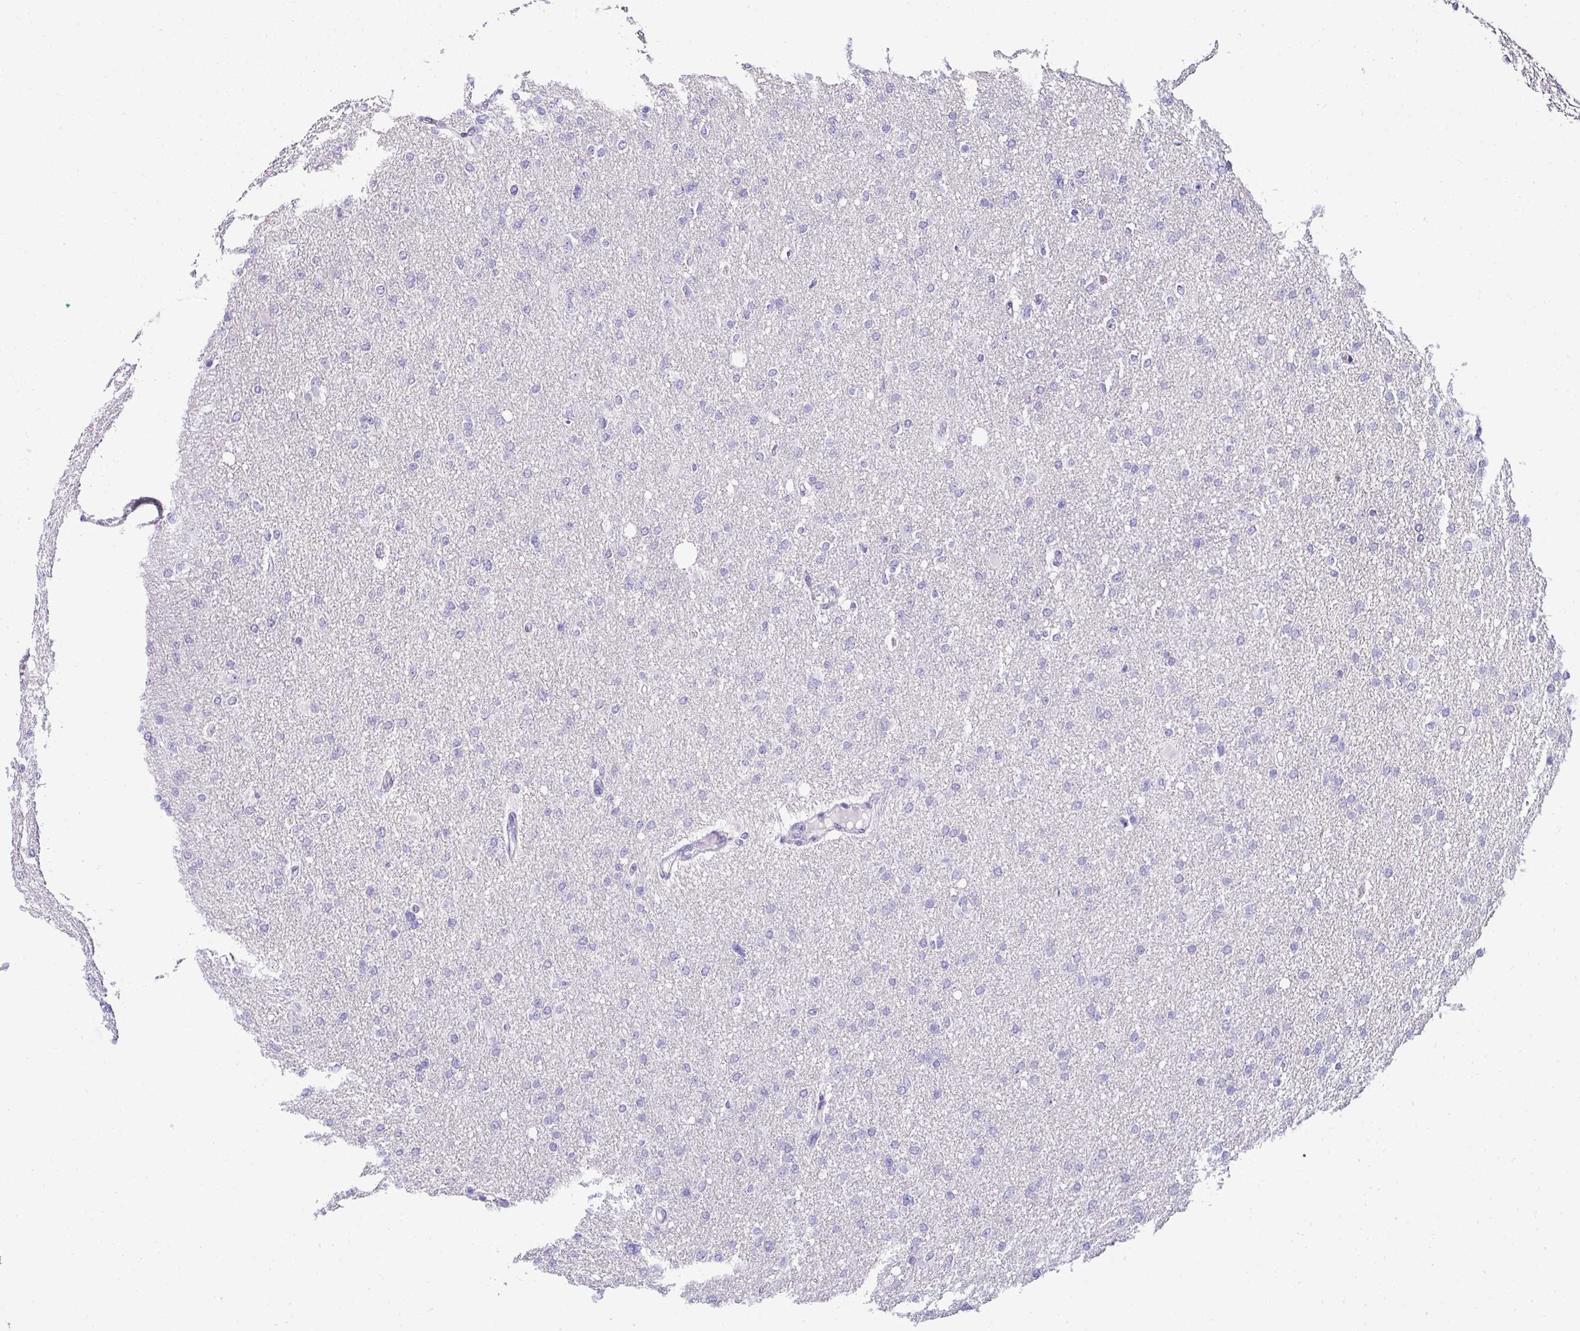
{"staining": {"intensity": "negative", "quantity": "none", "location": "none"}, "tissue": "glioma", "cell_type": "Tumor cells", "image_type": "cancer", "snomed": [{"axis": "morphology", "description": "Glioma, malignant, High grade"}, {"axis": "topography", "description": "Cerebral cortex"}], "caption": "Glioma stained for a protein using immunohistochemistry (IHC) displays no expression tumor cells.", "gene": "NAPSA", "patient": {"sex": "female", "age": 36}}